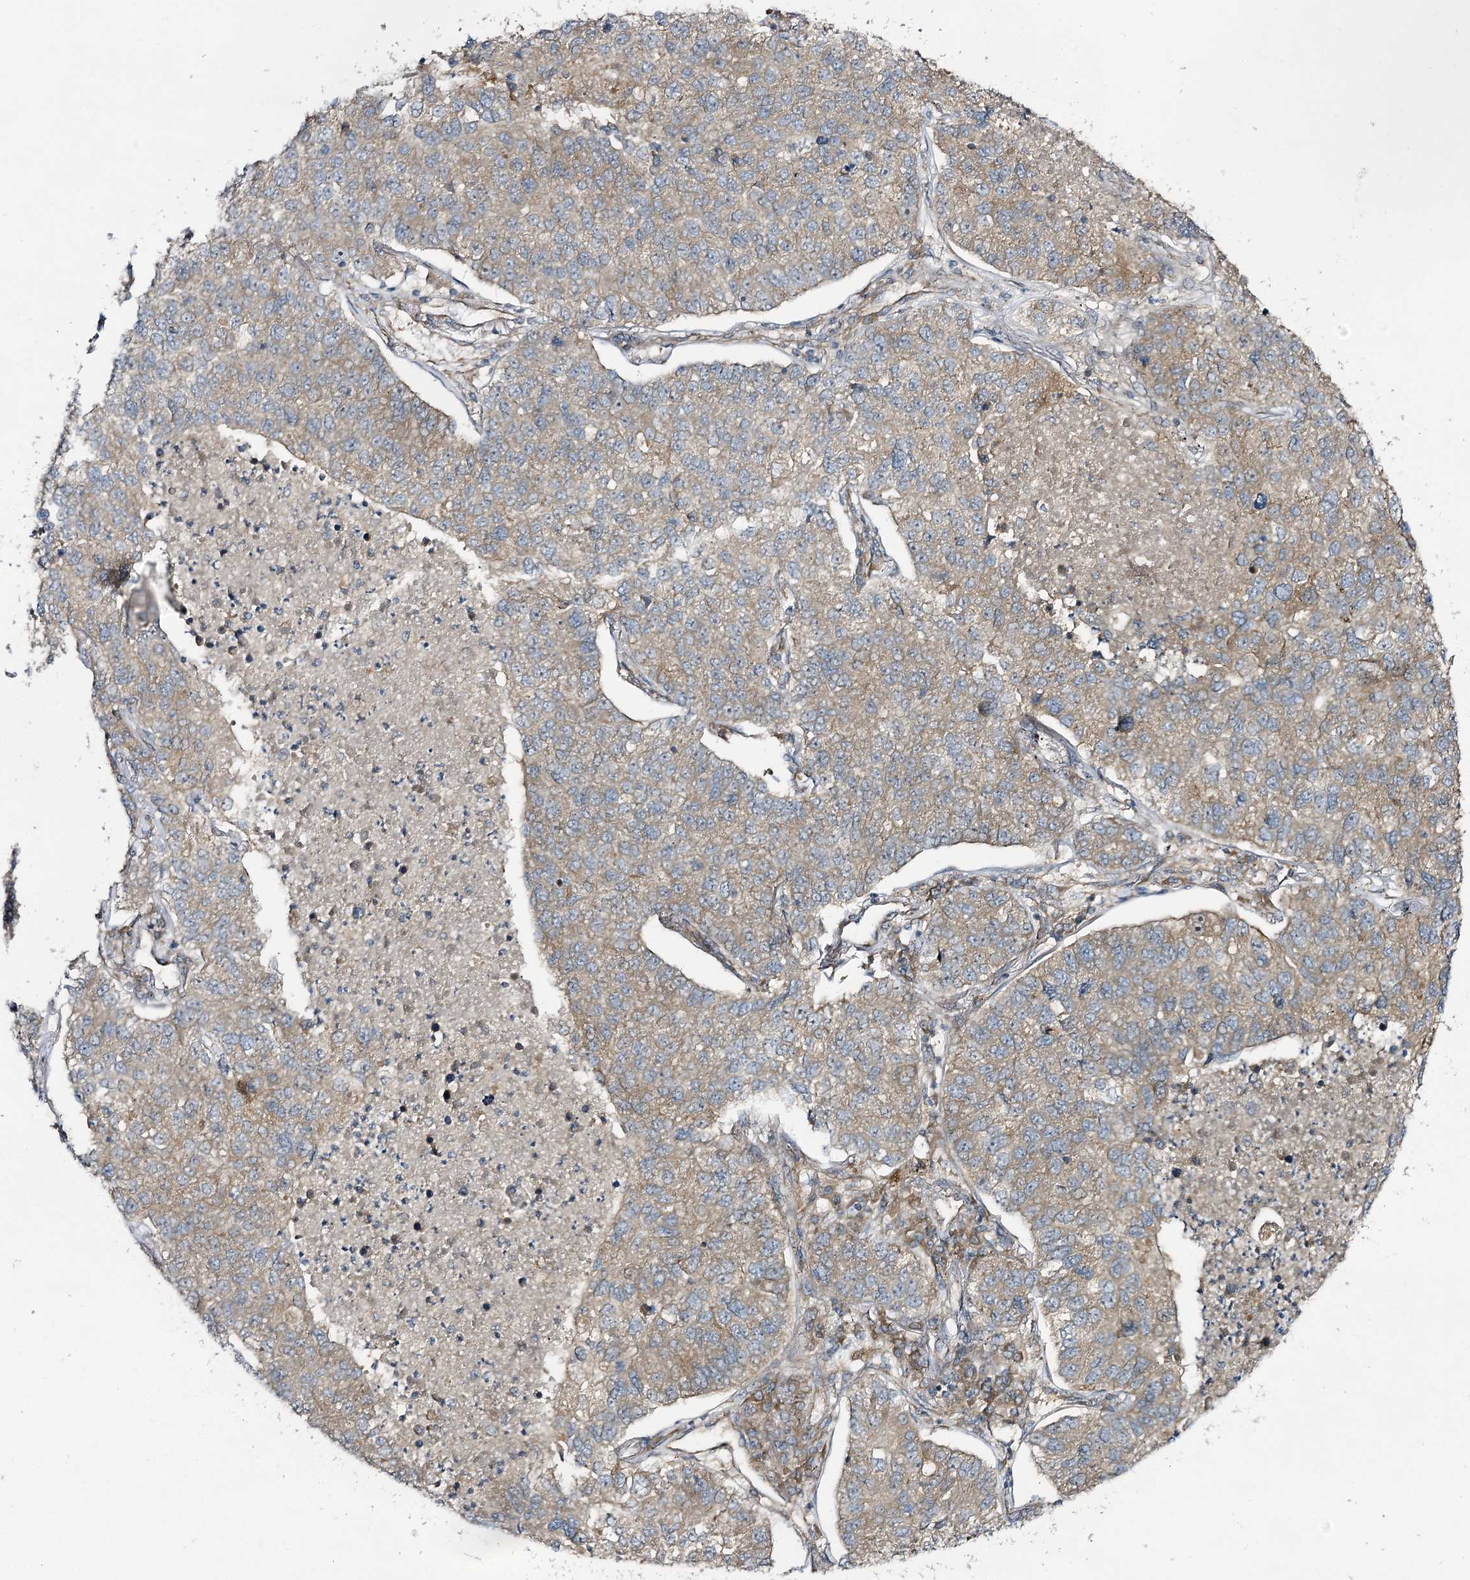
{"staining": {"intensity": "moderate", "quantity": ">75%", "location": "cytoplasmic/membranous"}, "tissue": "lung cancer", "cell_type": "Tumor cells", "image_type": "cancer", "snomed": [{"axis": "morphology", "description": "Adenocarcinoma, NOS"}, {"axis": "topography", "description": "Lung"}], "caption": "Tumor cells display medium levels of moderate cytoplasmic/membranous positivity in about >75% of cells in human lung cancer (adenocarcinoma).", "gene": "C11orf80", "patient": {"sex": "male", "age": 49}}